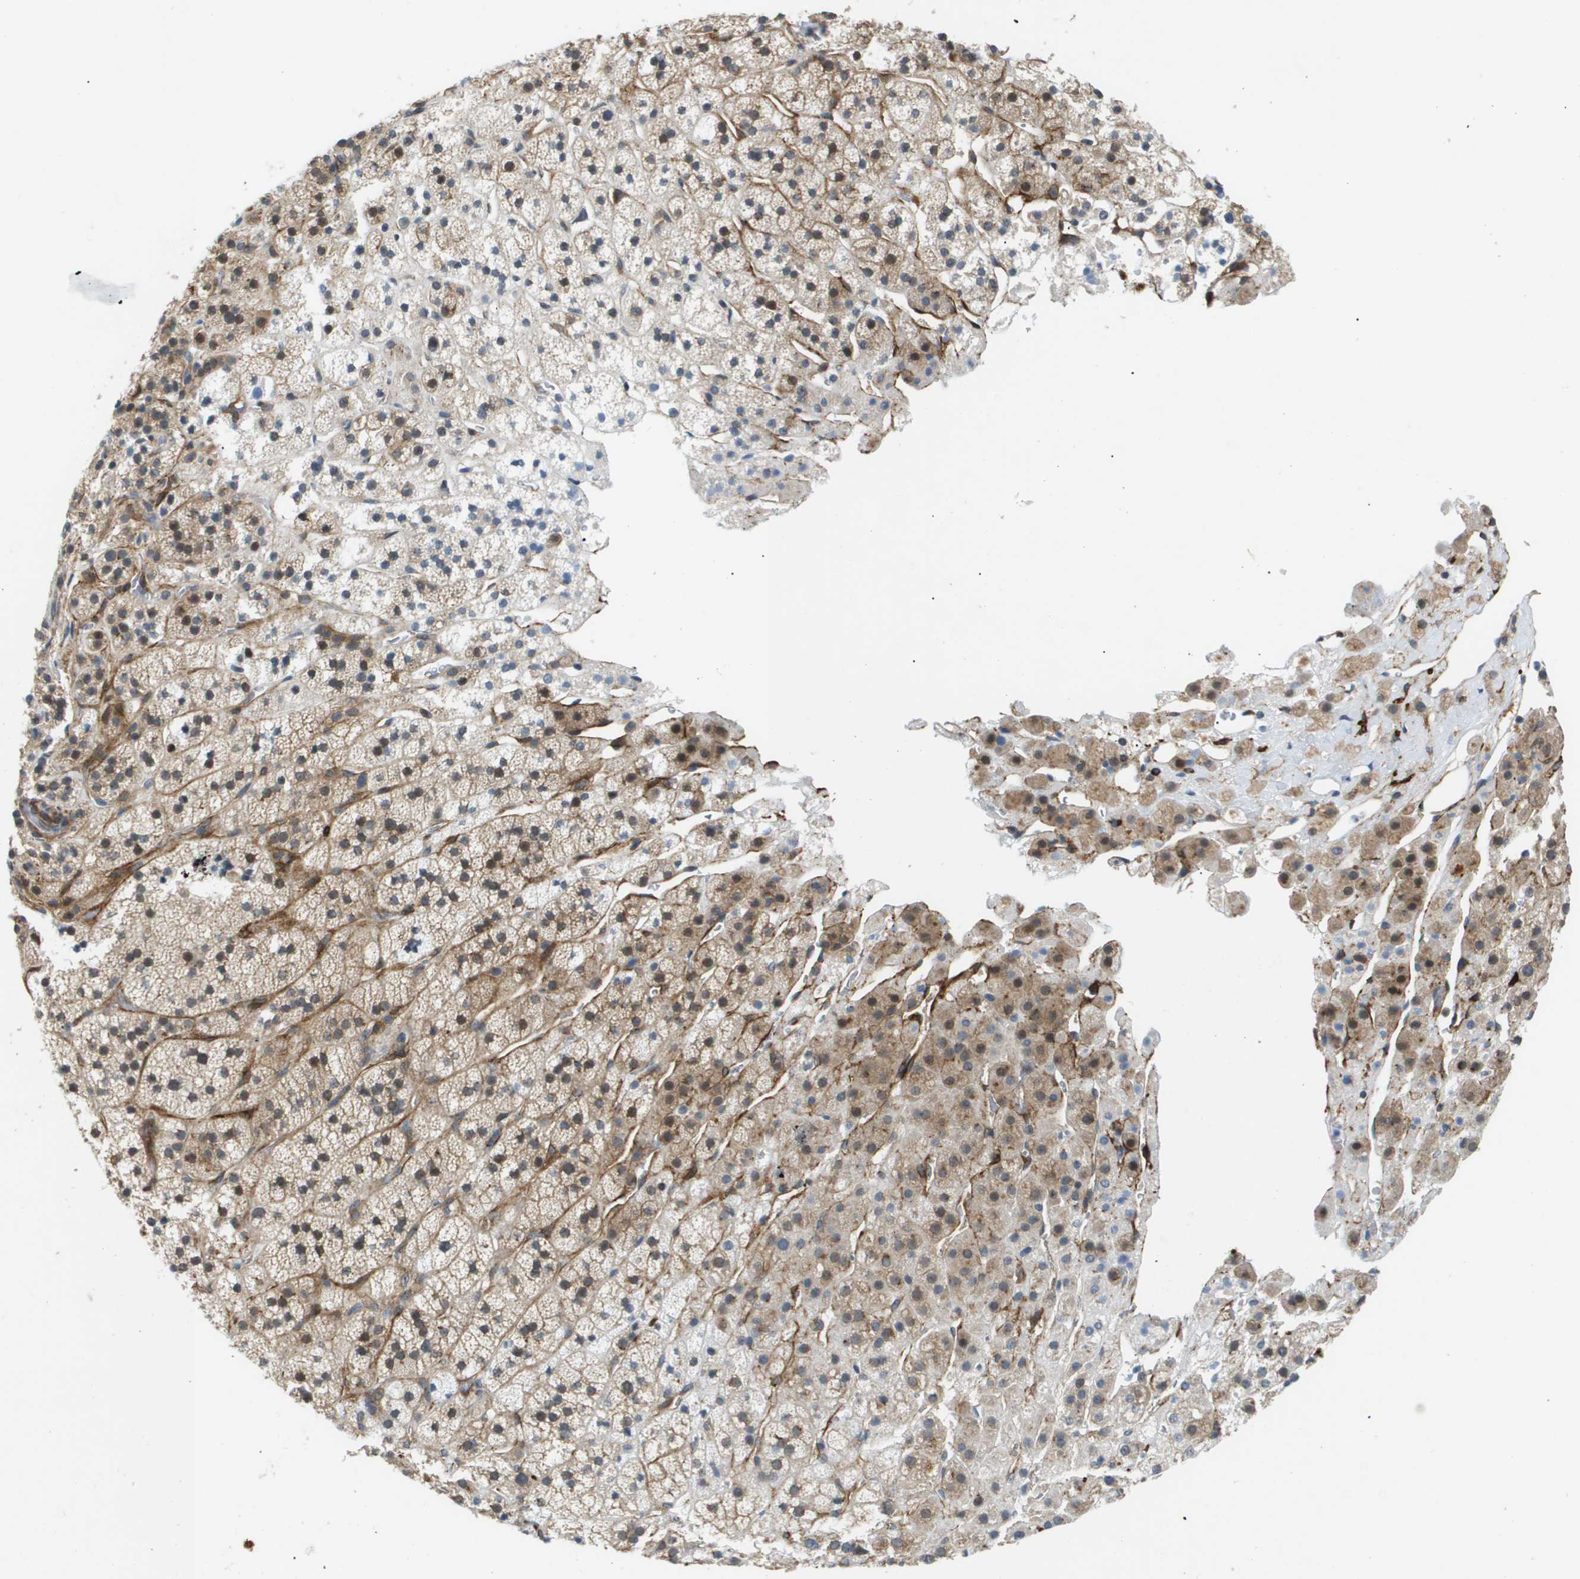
{"staining": {"intensity": "weak", "quantity": "25%-75%", "location": "cytoplasmic/membranous"}, "tissue": "adrenal gland", "cell_type": "Glandular cells", "image_type": "normal", "snomed": [{"axis": "morphology", "description": "Normal tissue, NOS"}, {"axis": "topography", "description": "Adrenal gland"}], "caption": "Protein expression analysis of benign adrenal gland displays weak cytoplasmic/membranous positivity in approximately 25%-75% of glandular cells. (Brightfield microscopy of DAB IHC at high magnification).", "gene": "OTUD5", "patient": {"sex": "male", "age": 56}}